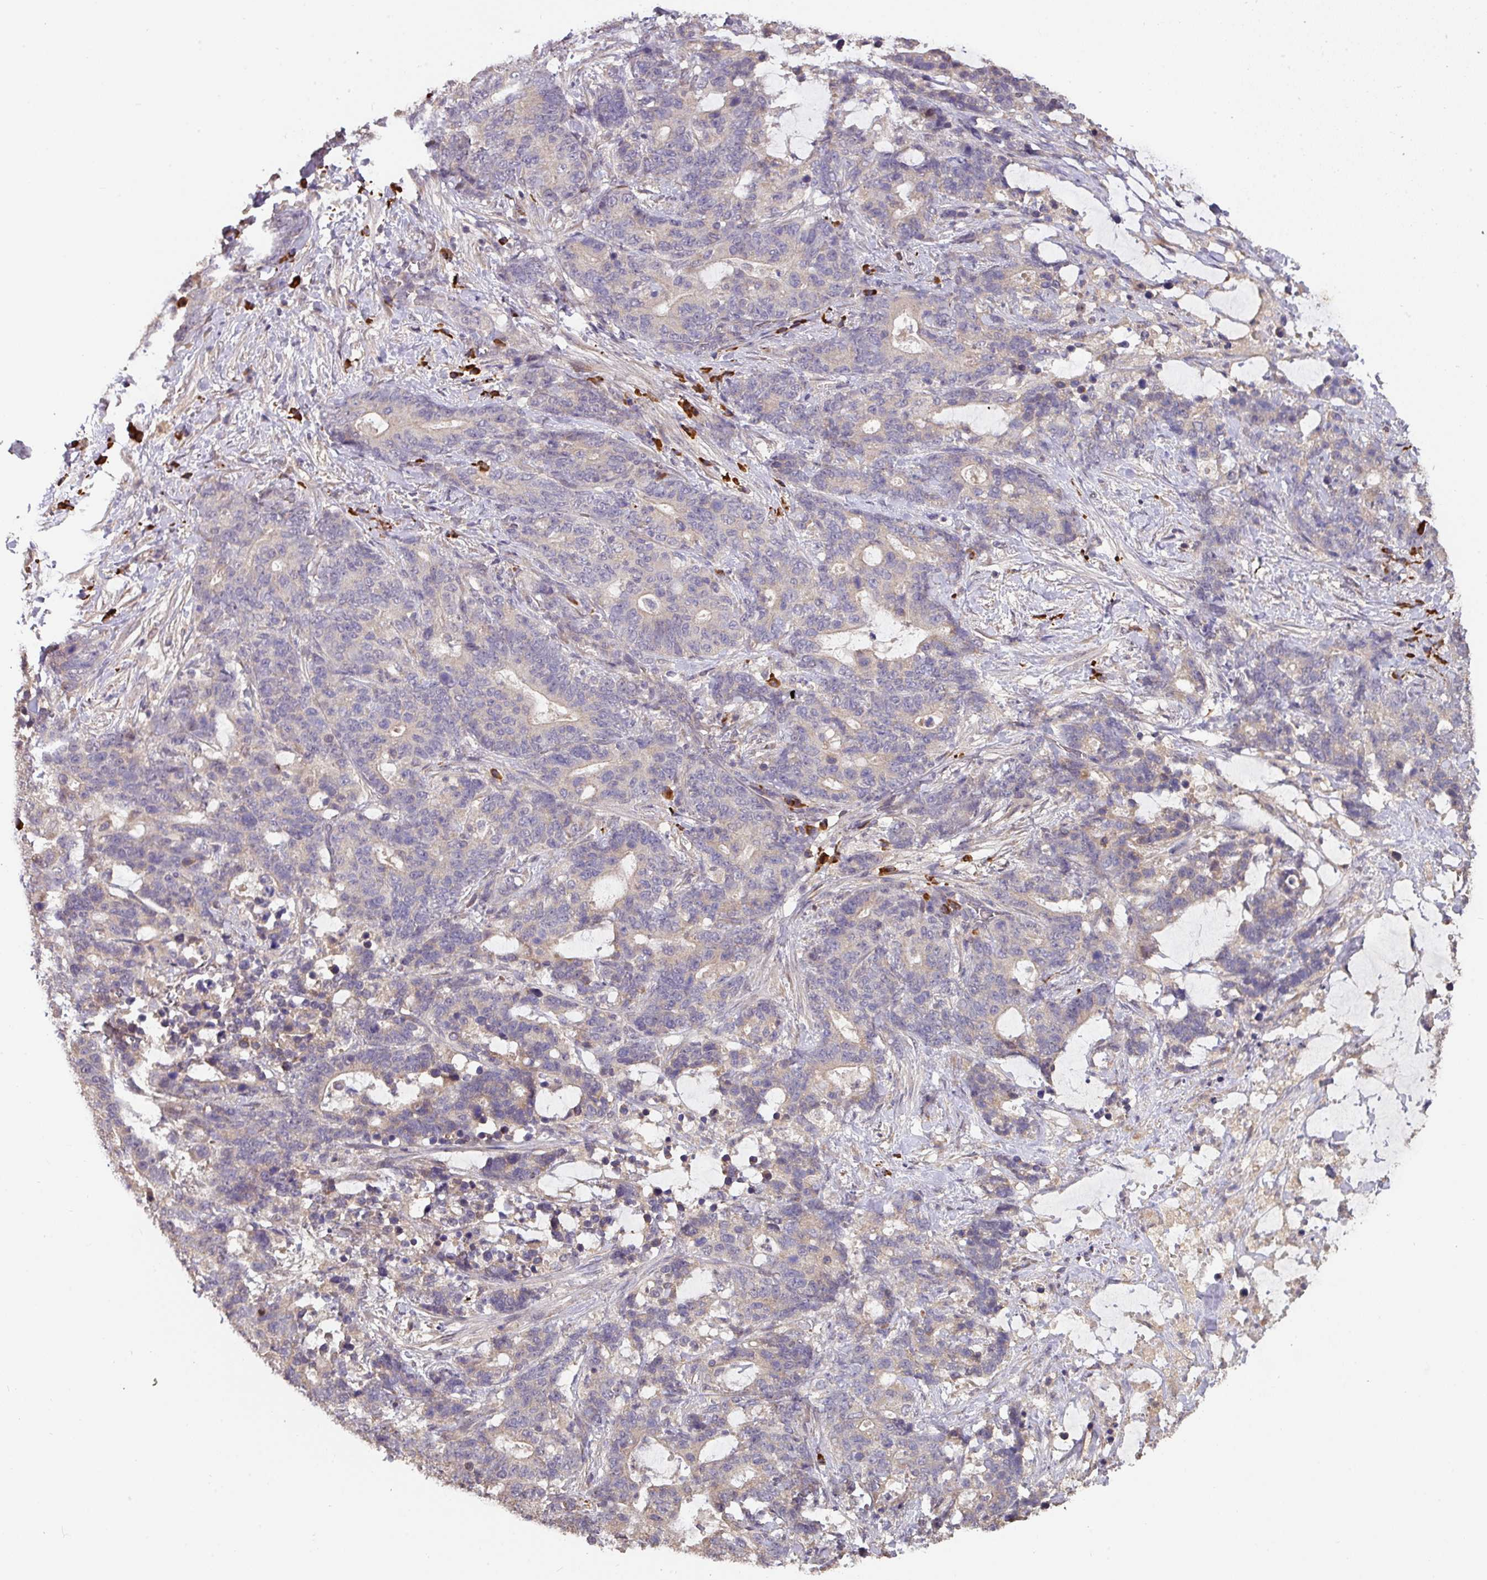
{"staining": {"intensity": "negative", "quantity": "none", "location": "none"}, "tissue": "stomach cancer", "cell_type": "Tumor cells", "image_type": "cancer", "snomed": [{"axis": "morphology", "description": "Normal tissue, NOS"}, {"axis": "morphology", "description": "Adenocarcinoma, NOS"}, {"axis": "topography", "description": "Stomach"}], "caption": "This is an IHC image of stomach adenocarcinoma. There is no positivity in tumor cells.", "gene": "ACVR2B", "patient": {"sex": "female", "age": 64}}